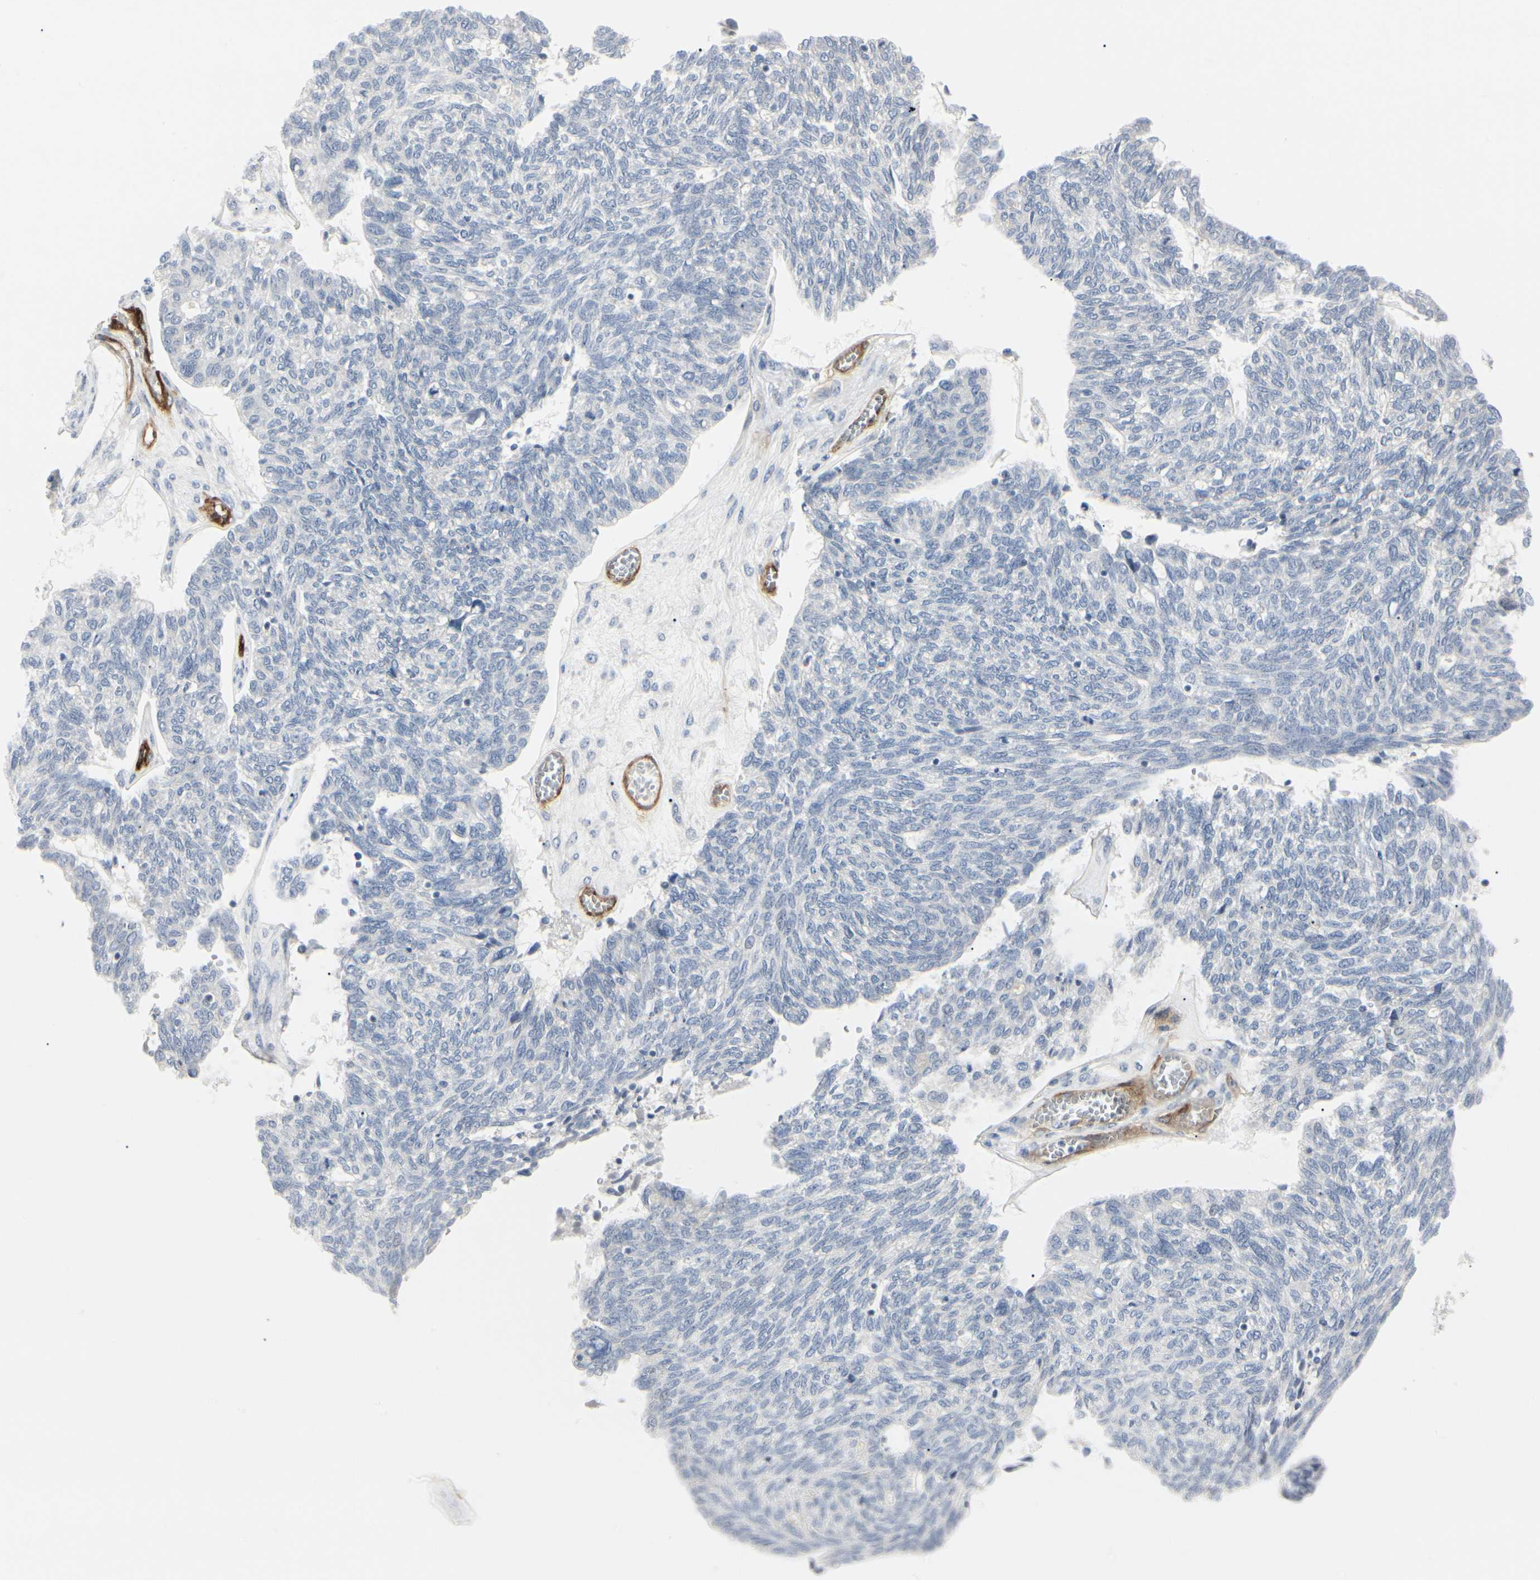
{"staining": {"intensity": "negative", "quantity": "none", "location": "none"}, "tissue": "ovarian cancer", "cell_type": "Tumor cells", "image_type": "cancer", "snomed": [{"axis": "morphology", "description": "Cystadenocarcinoma, serous, NOS"}, {"axis": "topography", "description": "Ovary"}], "caption": "This is an IHC histopathology image of human ovarian cancer. There is no staining in tumor cells.", "gene": "GGT5", "patient": {"sex": "female", "age": 79}}